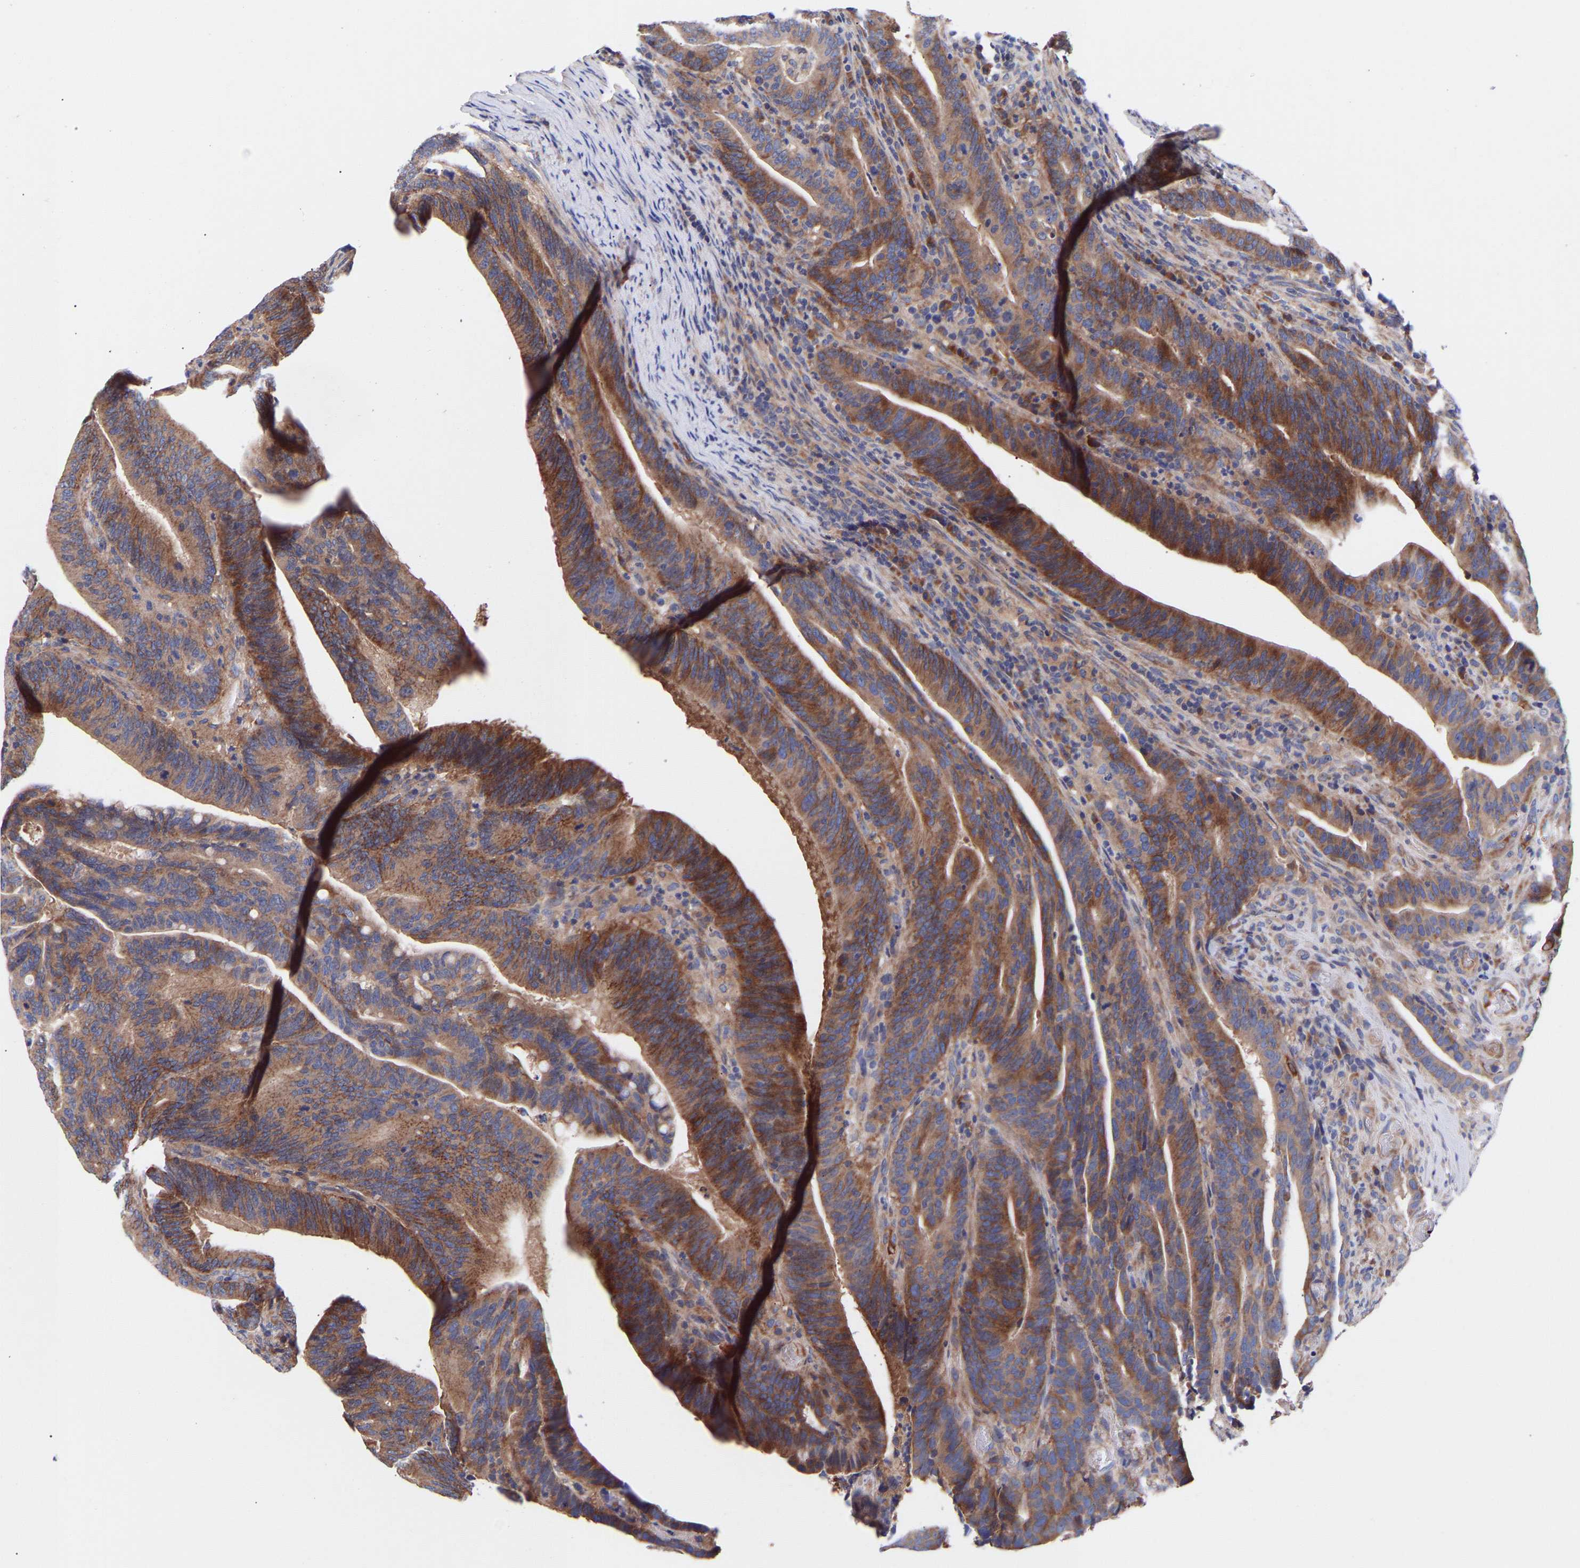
{"staining": {"intensity": "strong", "quantity": ">75%", "location": "cytoplasmic/membranous"}, "tissue": "colorectal cancer", "cell_type": "Tumor cells", "image_type": "cancer", "snomed": [{"axis": "morphology", "description": "Adenocarcinoma, NOS"}, {"axis": "topography", "description": "Colon"}], "caption": "Brown immunohistochemical staining in human colorectal cancer reveals strong cytoplasmic/membranous positivity in about >75% of tumor cells.", "gene": "AIMP2", "patient": {"sex": "female", "age": 66}}